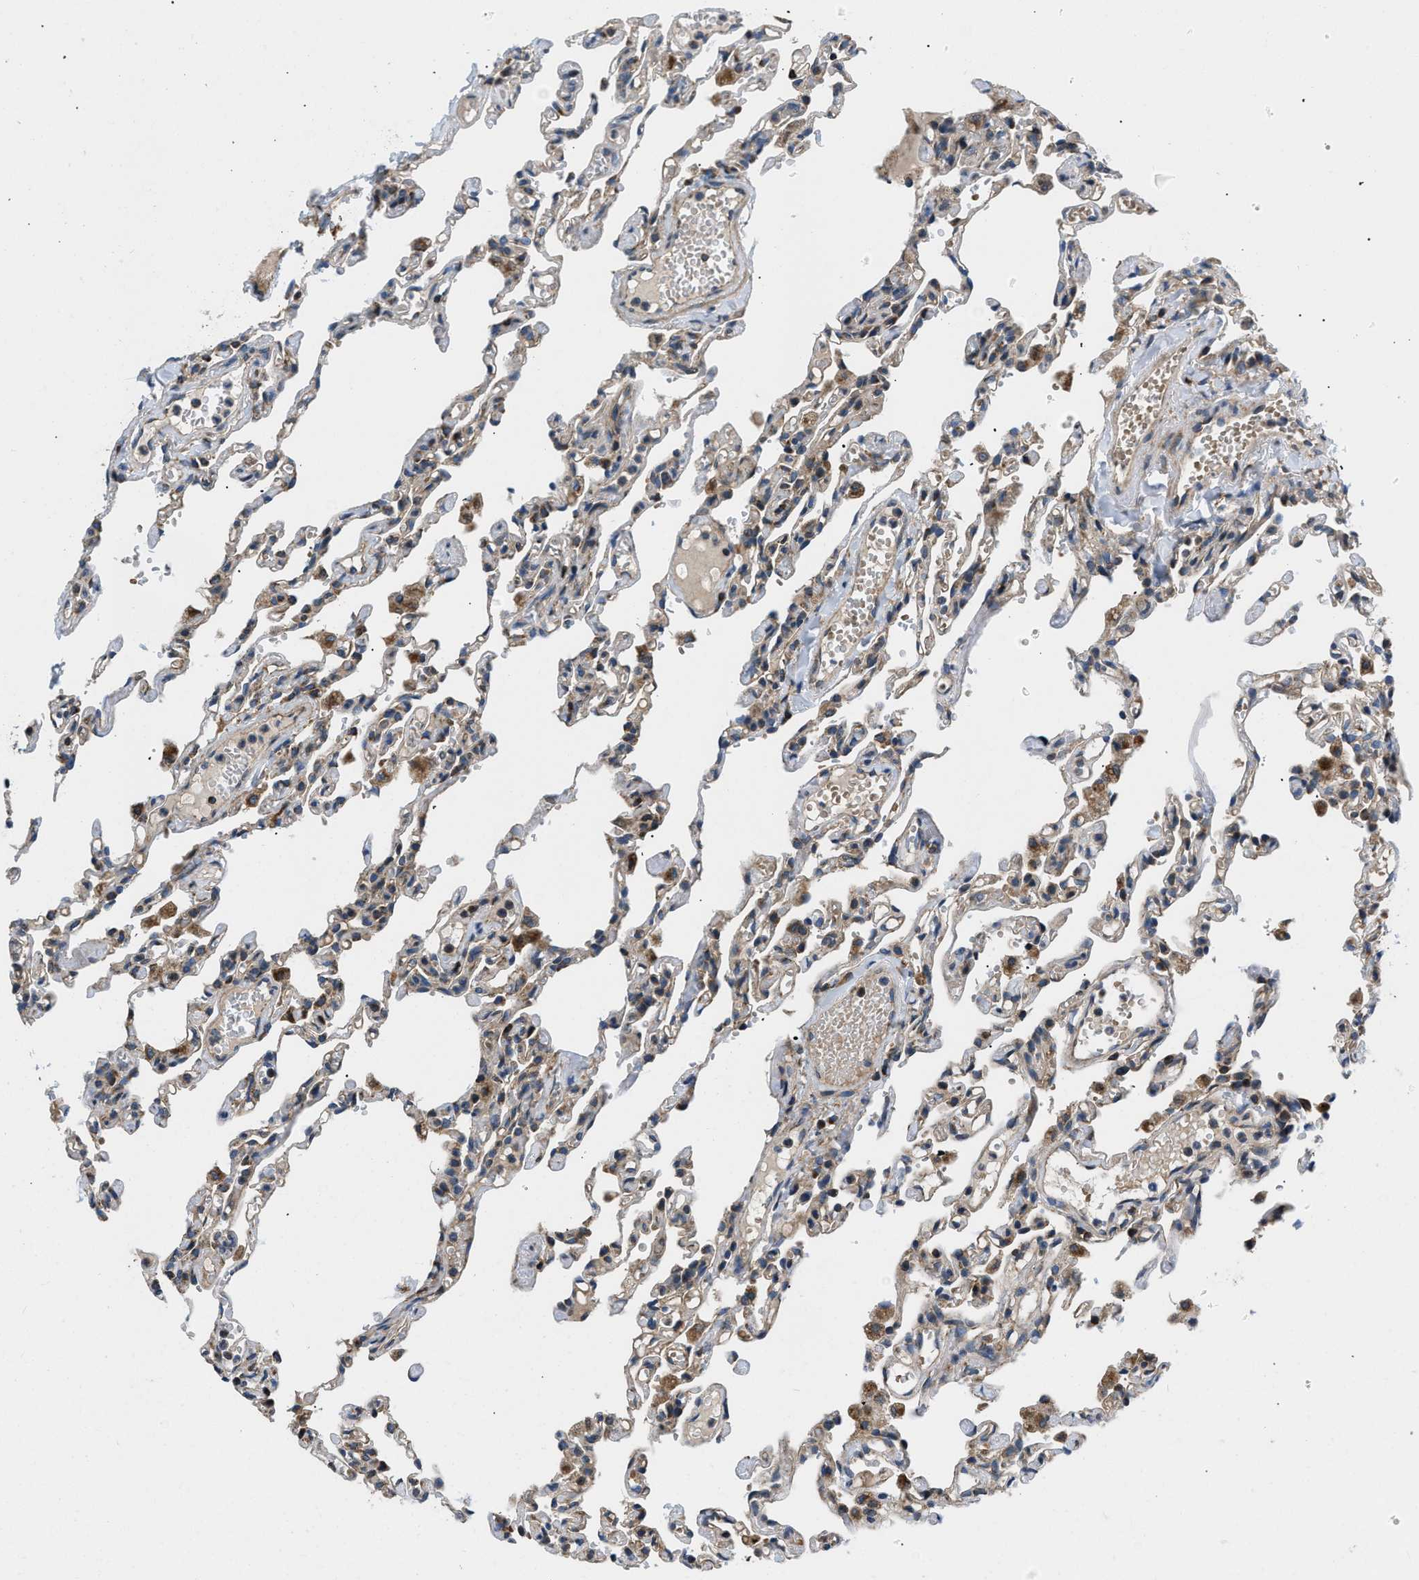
{"staining": {"intensity": "strong", "quantity": "25%-75%", "location": "cytoplasmic/membranous"}, "tissue": "lung", "cell_type": "Alveolar cells", "image_type": "normal", "snomed": [{"axis": "morphology", "description": "Normal tissue, NOS"}, {"axis": "topography", "description": "Lung"}], "caption": "A histopathology image of lung stained for a protein exhibits strong cytoplasmic/membranous brown staining in alveolar cells.", "gene": "OPTN", "patient": {"sex": "male", "age": 21}}